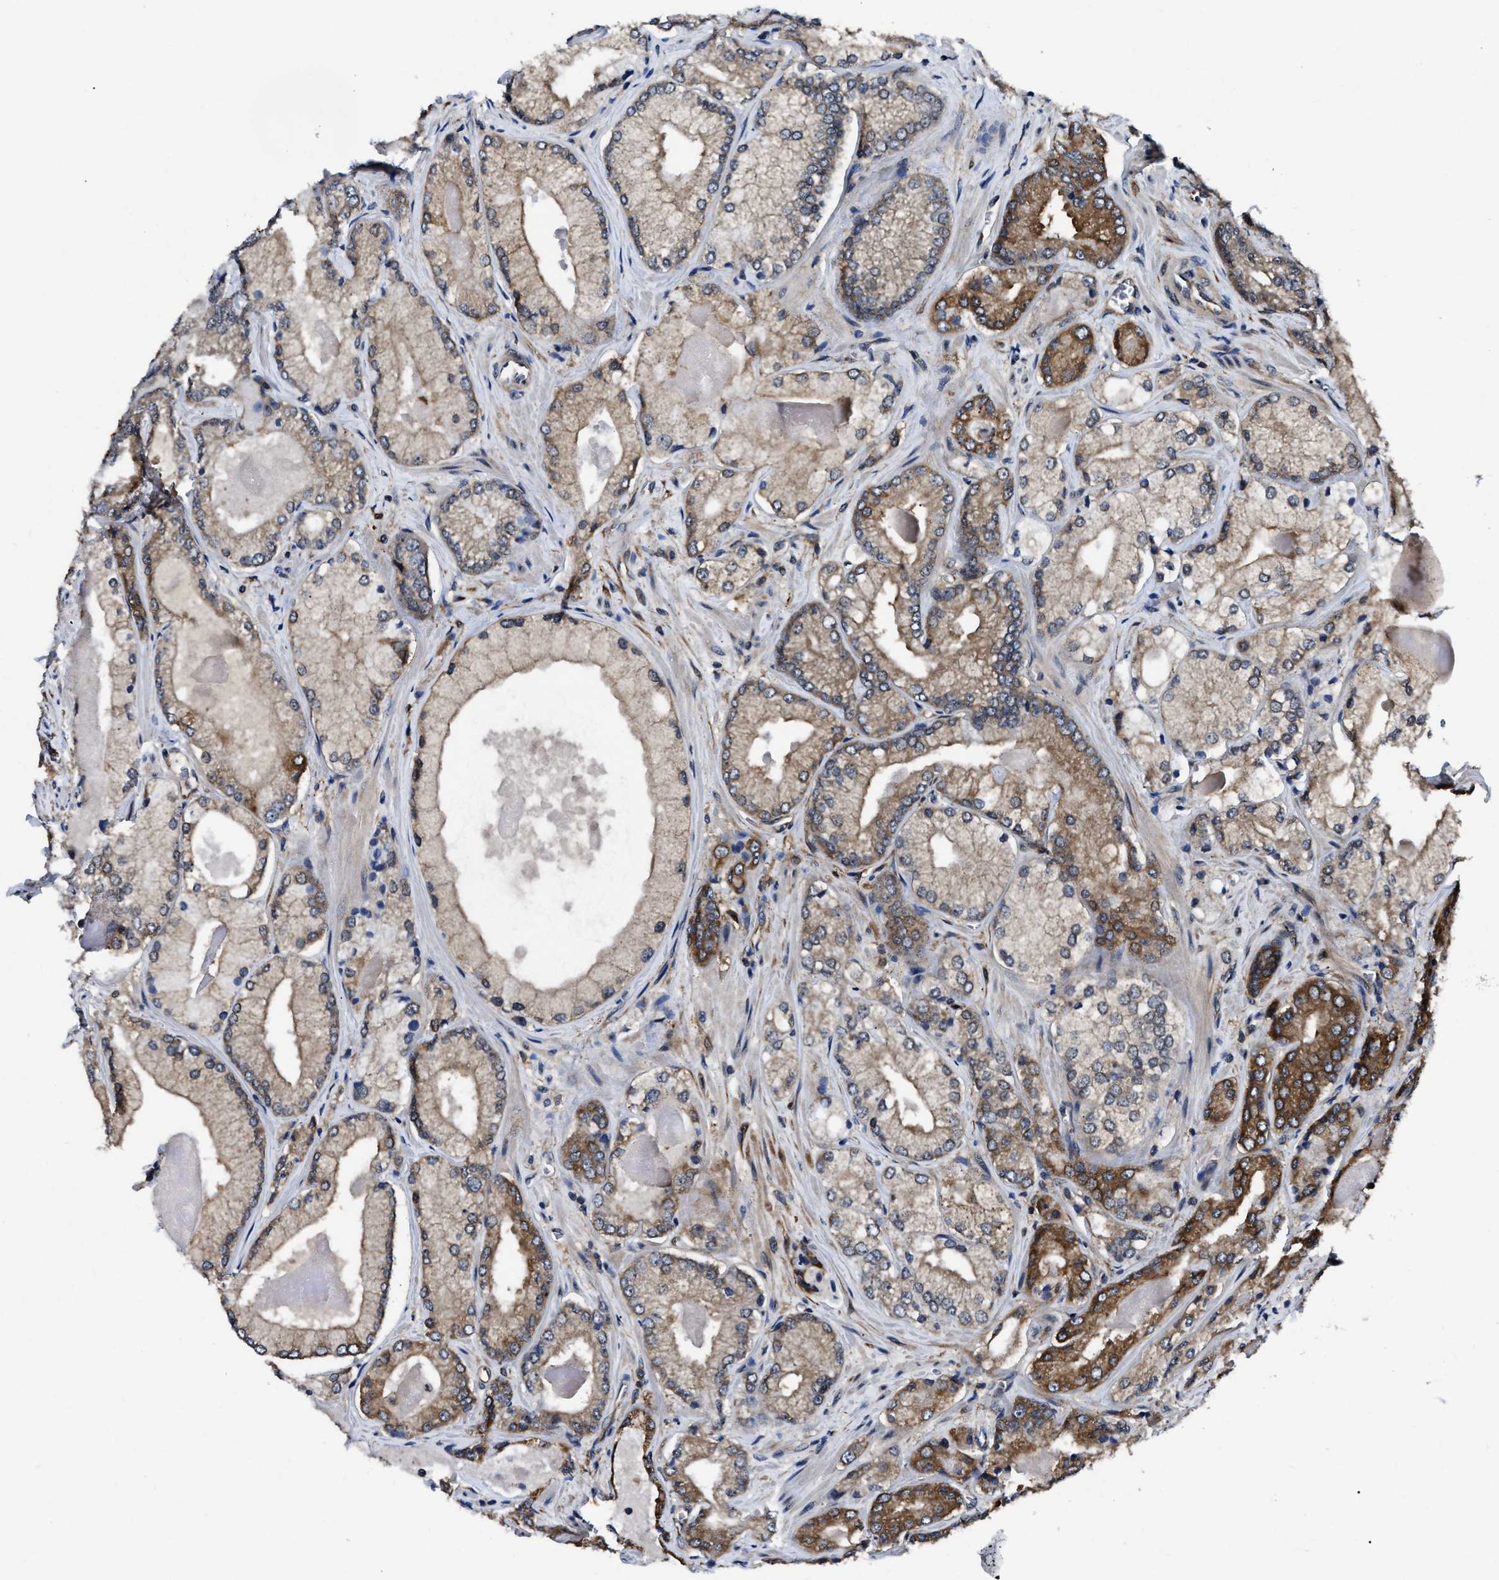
{"staining": {"intensity": "moderate", "quantity": "25%-75%", "location": "cytoplasmic/membranous"}, "tissue": "prostate cancer", "cell_type": "Tumor cells", "image_type": "cancer", "snomed": [{"axis": "morphology", "description": "Adenocarcinoma, Low grade"}, {"axis": "topography", "description": "Prostate"}], "caption": "Human low-grade adenocarcinoma (prostate) stained with a protein marker demonstrates moderate staining in tumor cells.", "gene": "GET4", "patient": {"sex": "male", "age": 65}}